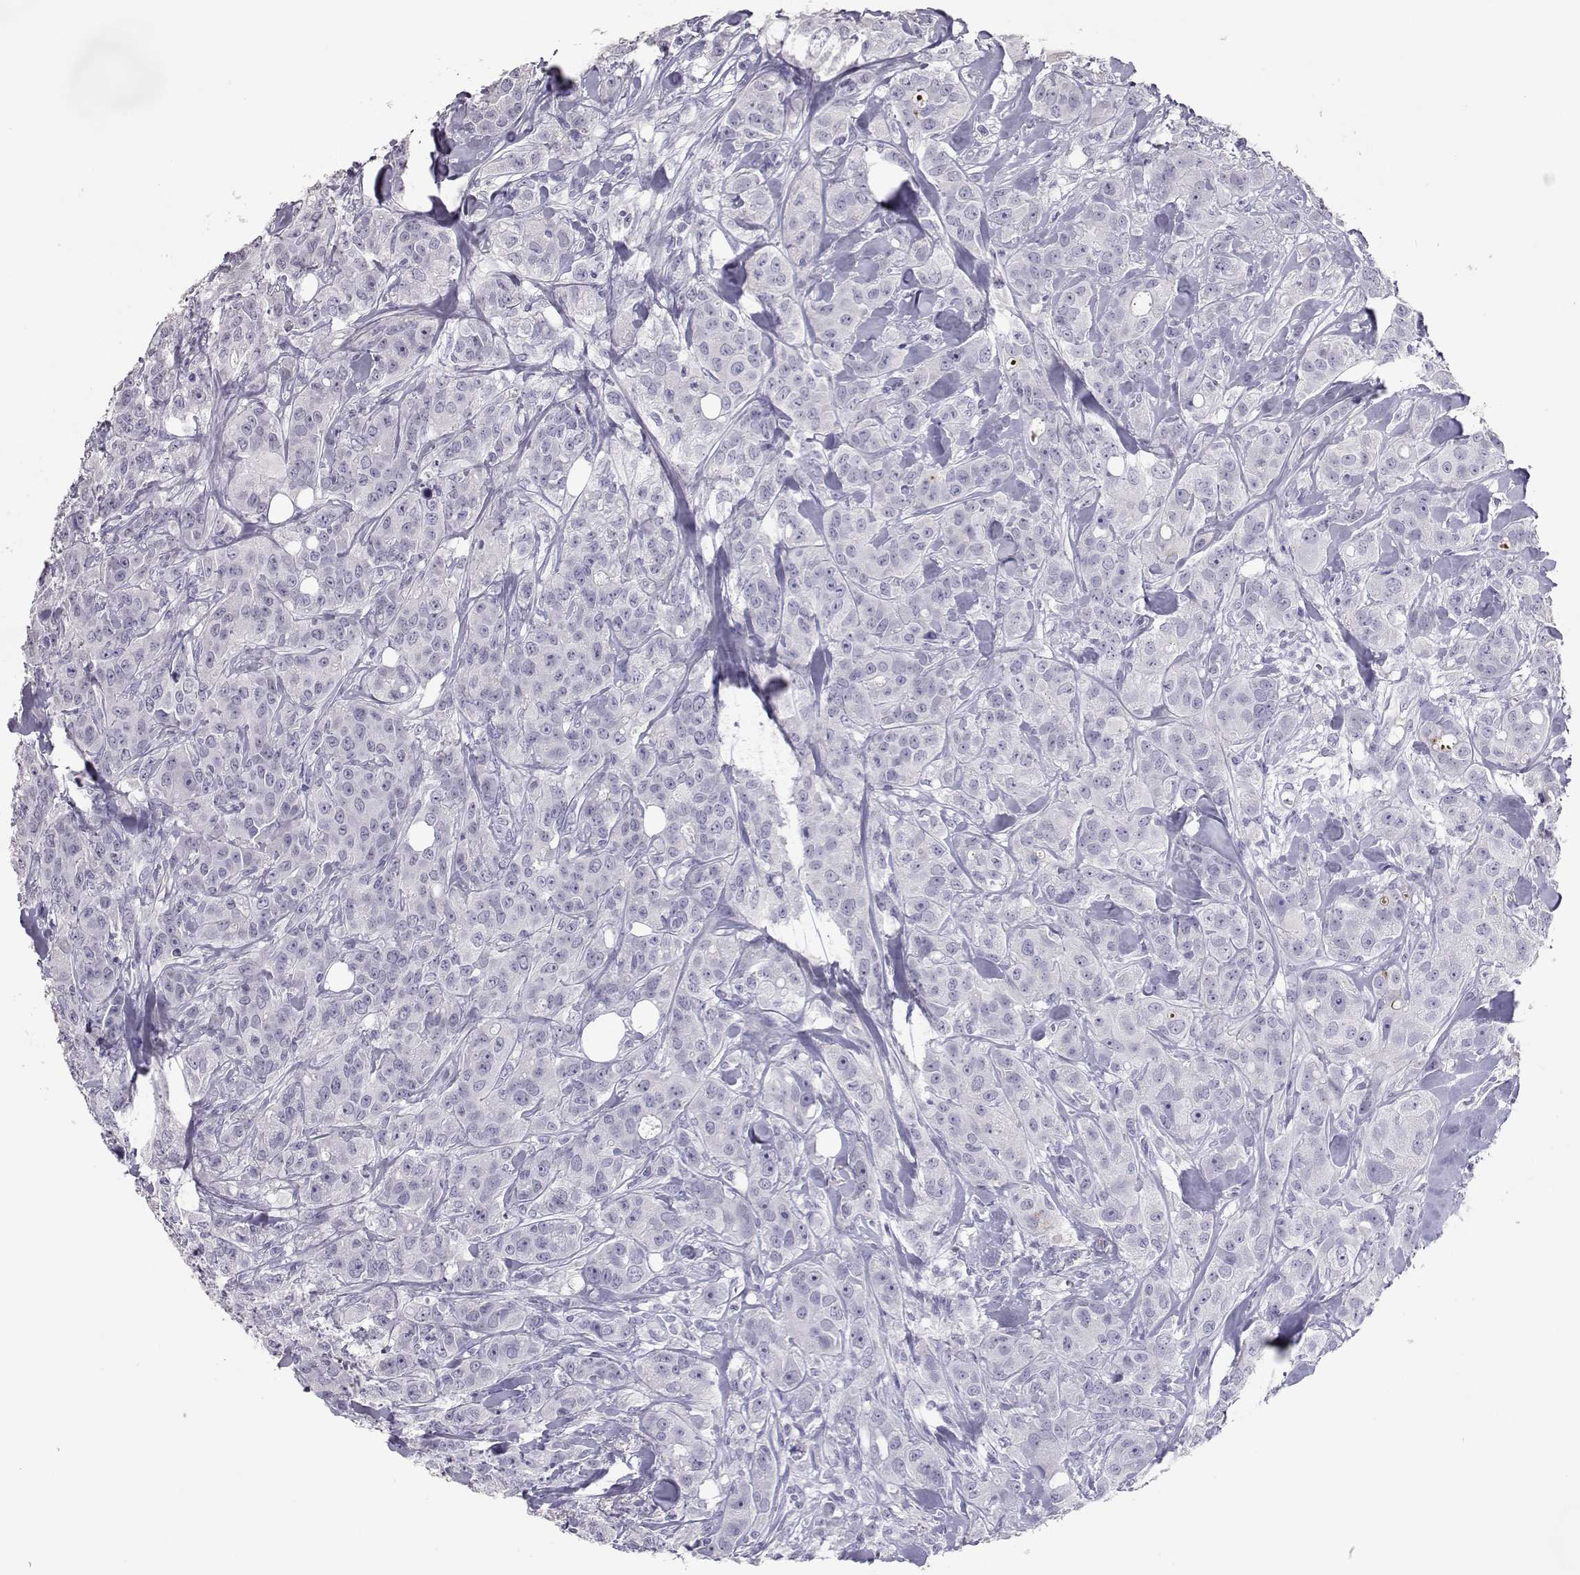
{"staining": {"intensity": "negative", "quantity": "none", "location": "none"}, "tissue": "breast cancer", "cell_type": "Tumor cells", "image_type": "cancer", "snomed": [{"axis": "morphology", "description": "Duct carcinoma"}, {"axis": "topography", "description": "Breast"}], "caption": "This is a image of immunohistochemistry staining of intraductal carcinoma (breast), which shows no positivity in tumor cells.", "gene": "PMCH", "patient": {"sex": "female", "age": 43}}